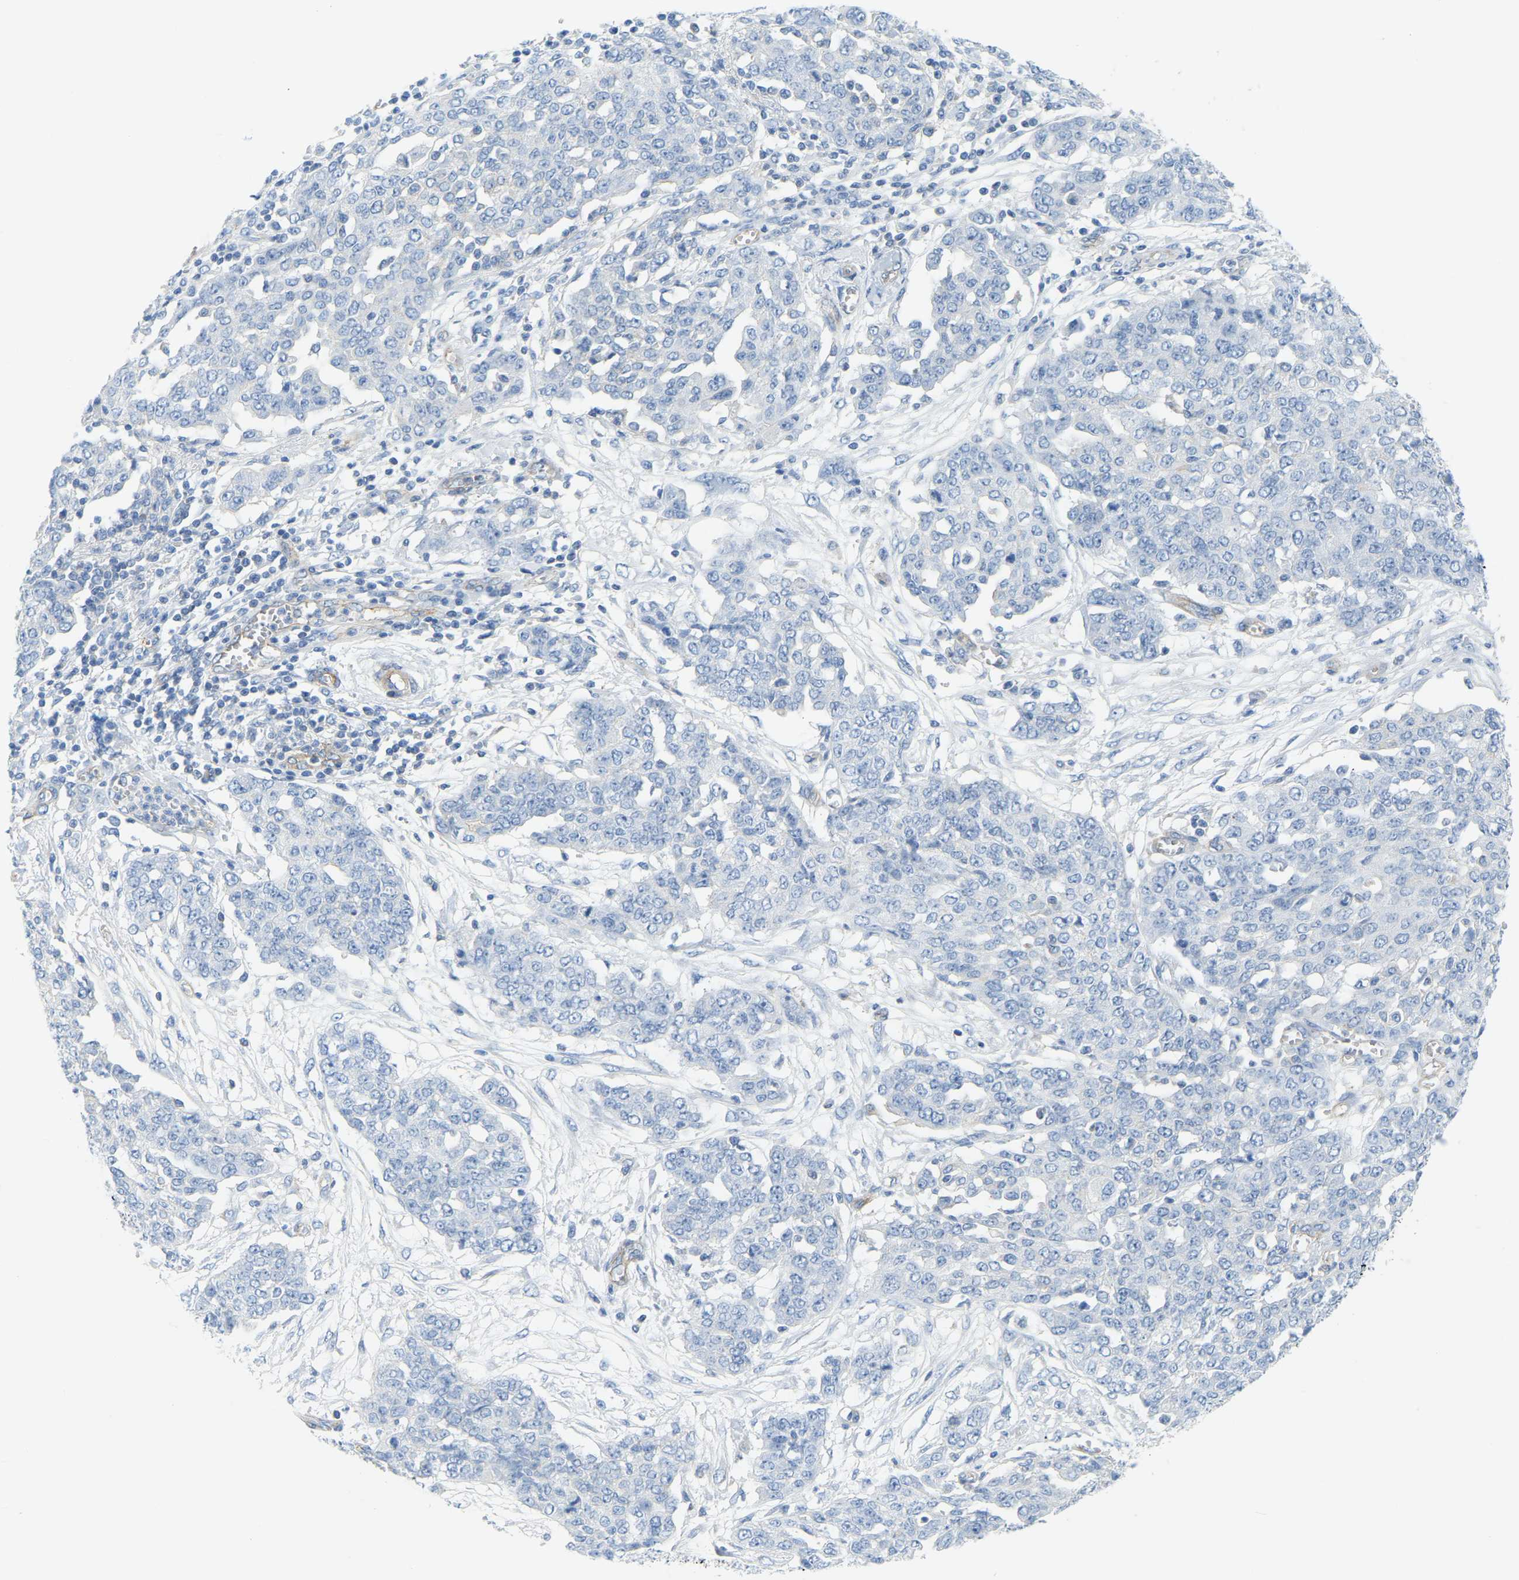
{"staining": {"intensity": "negative", "quantity": "none", "location": "none"}, "tissue": "ovarian cancer", "cell_type": "Tumor cells", "image_type": "cancer", "snomed": [{"axis": "morphology", "description": "Cystadenocarcinoma, serous, NOS"}, {"axis": "topography", "description": "Soft tissue"}, {"axis": "topography", "description": "Ovary"}], "caption": "An IHC image of serous cystadenocarcinoma (ovarian) is shown. There is no staining in tumor cells of serous cystadenocarcinoma (ovarian).", "gene": "MYL3", "patient": {"sex": "female", "age": 57}}